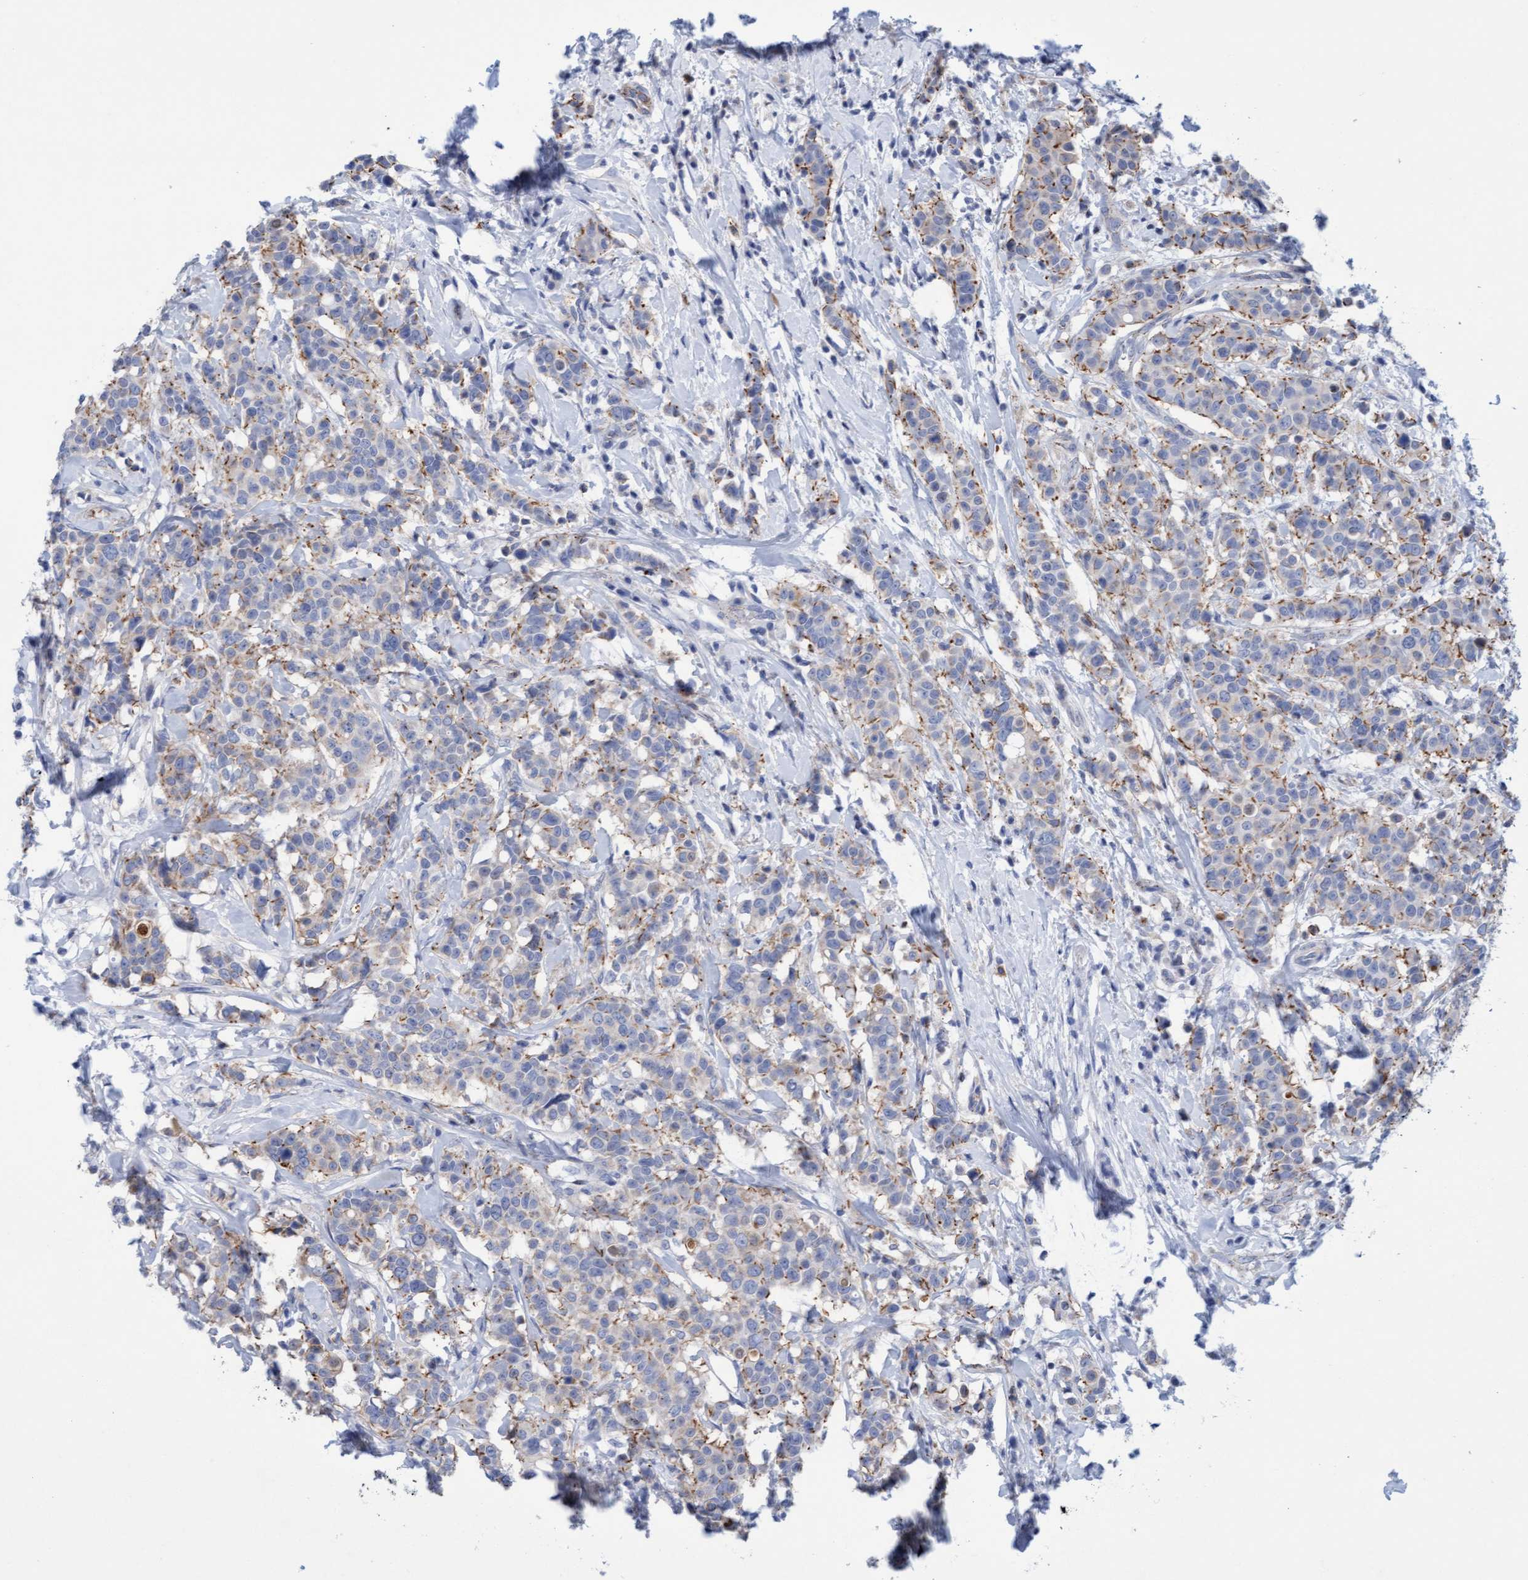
{"staining": {"intensity": "moderate", "quantity": "25%-75%", "location": "cytoplasmic/membranous"}, "tissue": "breast cancer", "cell_type": "Tumor cells", "image_type": "cancer", "snomed": [{"axis": "morphology", "description": "Duct carcinoma"}, {"axis": "topography", "description": "Breast"}], "caption": "Immunohistochemistry photomicrograph of human breast cancer (intraductal carcinoma) stained for a protein (brown), which shows medium levels of moderate cytoplasmic/membranous positivity in approximately 25%-75% of tumor cells.", "gene": "SGSH", "patient": {"sex": "female", "age": 27}}